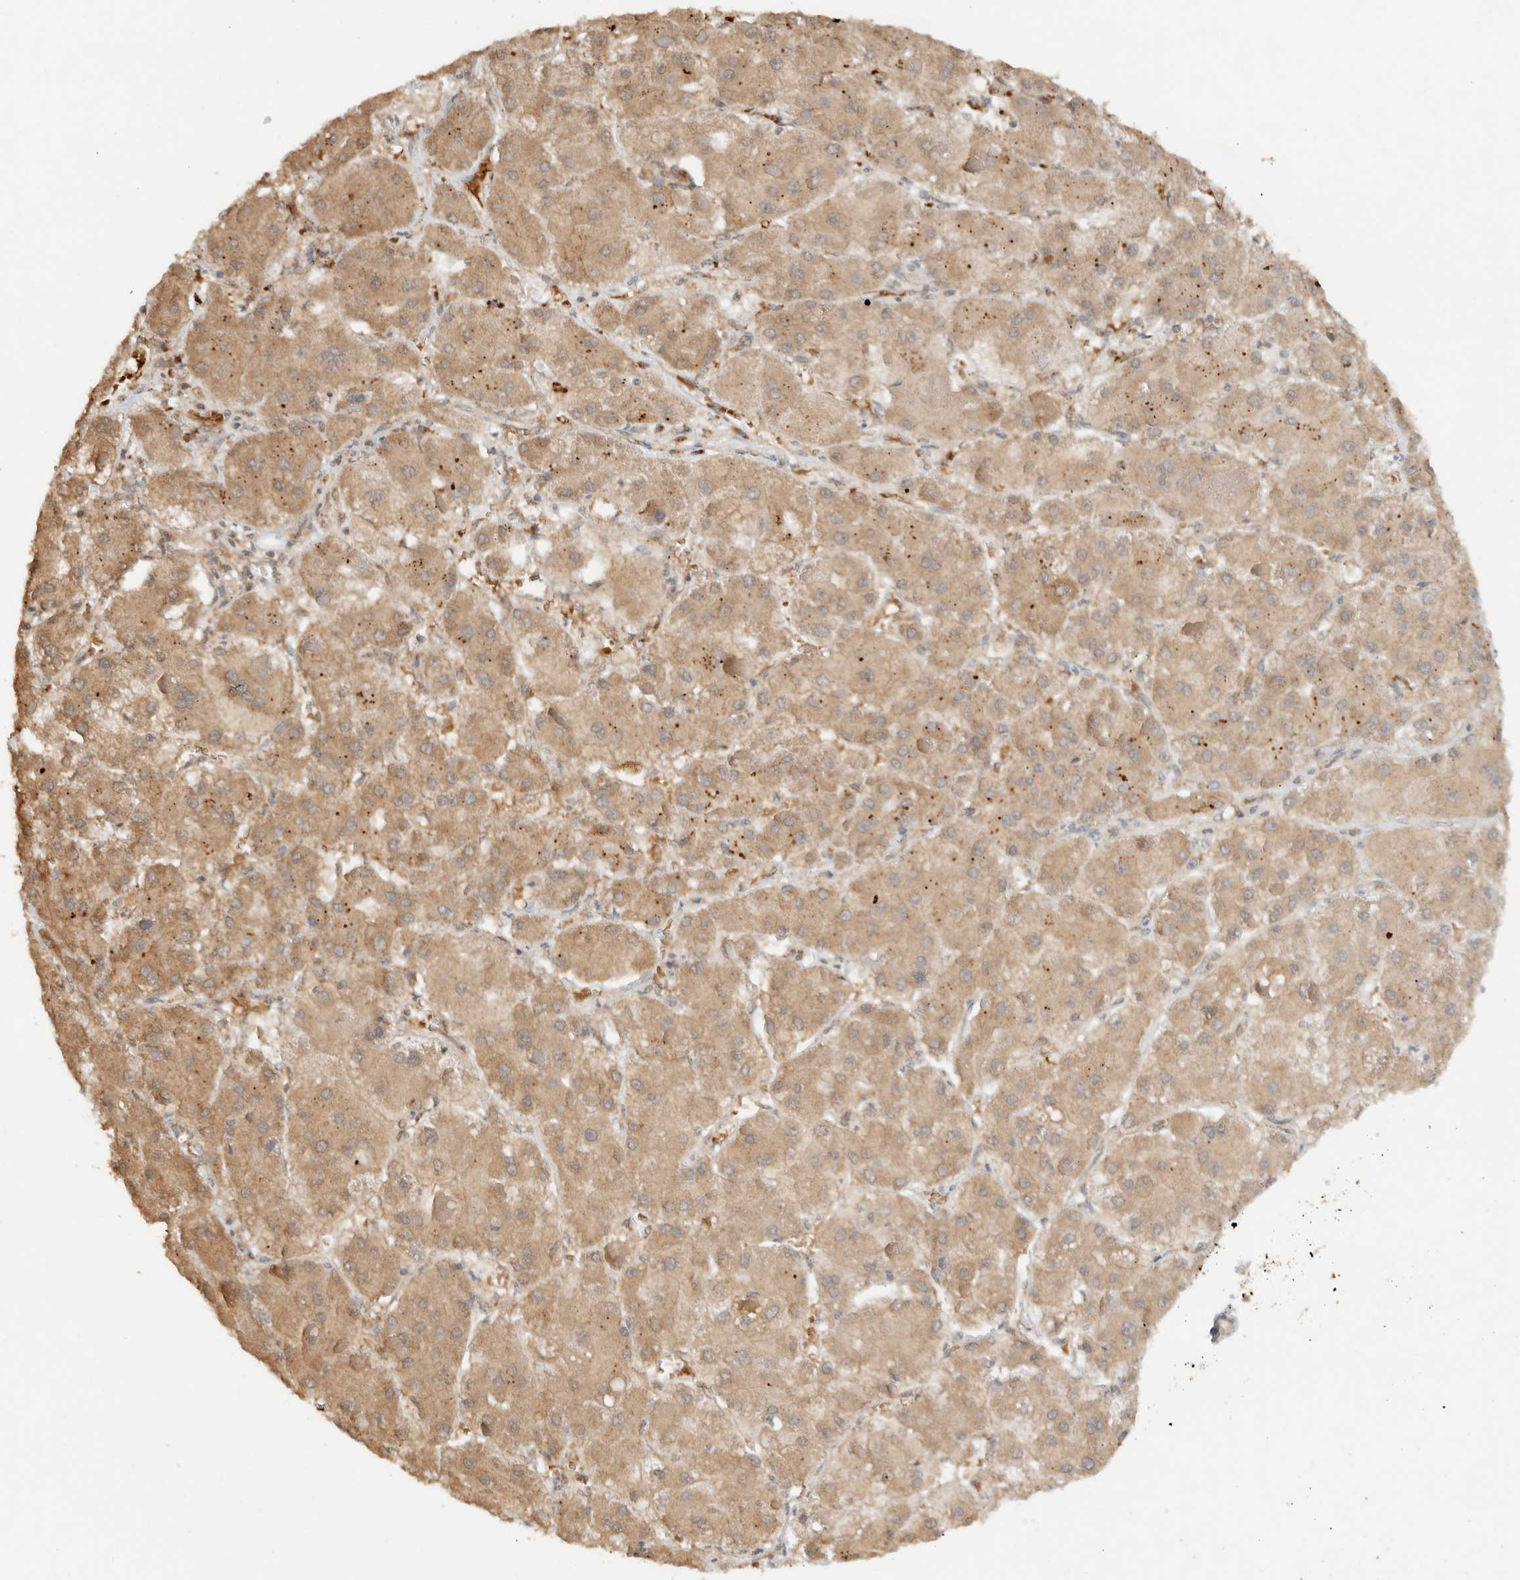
{"staining": {"intensity": "moderate", "quantity": ">75%", "location": "cytoplasmic/membranous"}, "tissue": "liver cancer", "cell_type": "Tumor cells", "image_type": "cancer", "snomed": [{"axis": "morphology", "description": "Carcinoma, Hepatocellular, NOS"}, {"axis": "topography", "description": "Liver"}], "caption": "IHC histopathology image of neoplastic tissue: human liver hepatocellular carcinoma stained using IHC exhibits medium levels of moderate protein expression localized specifically in the cytoplasmic/membranous of tumor cells, appearing as a cytoplasmic/membranous brown color.", "gene": "CA13", "patient": {"sex": "female", "age": 73}}